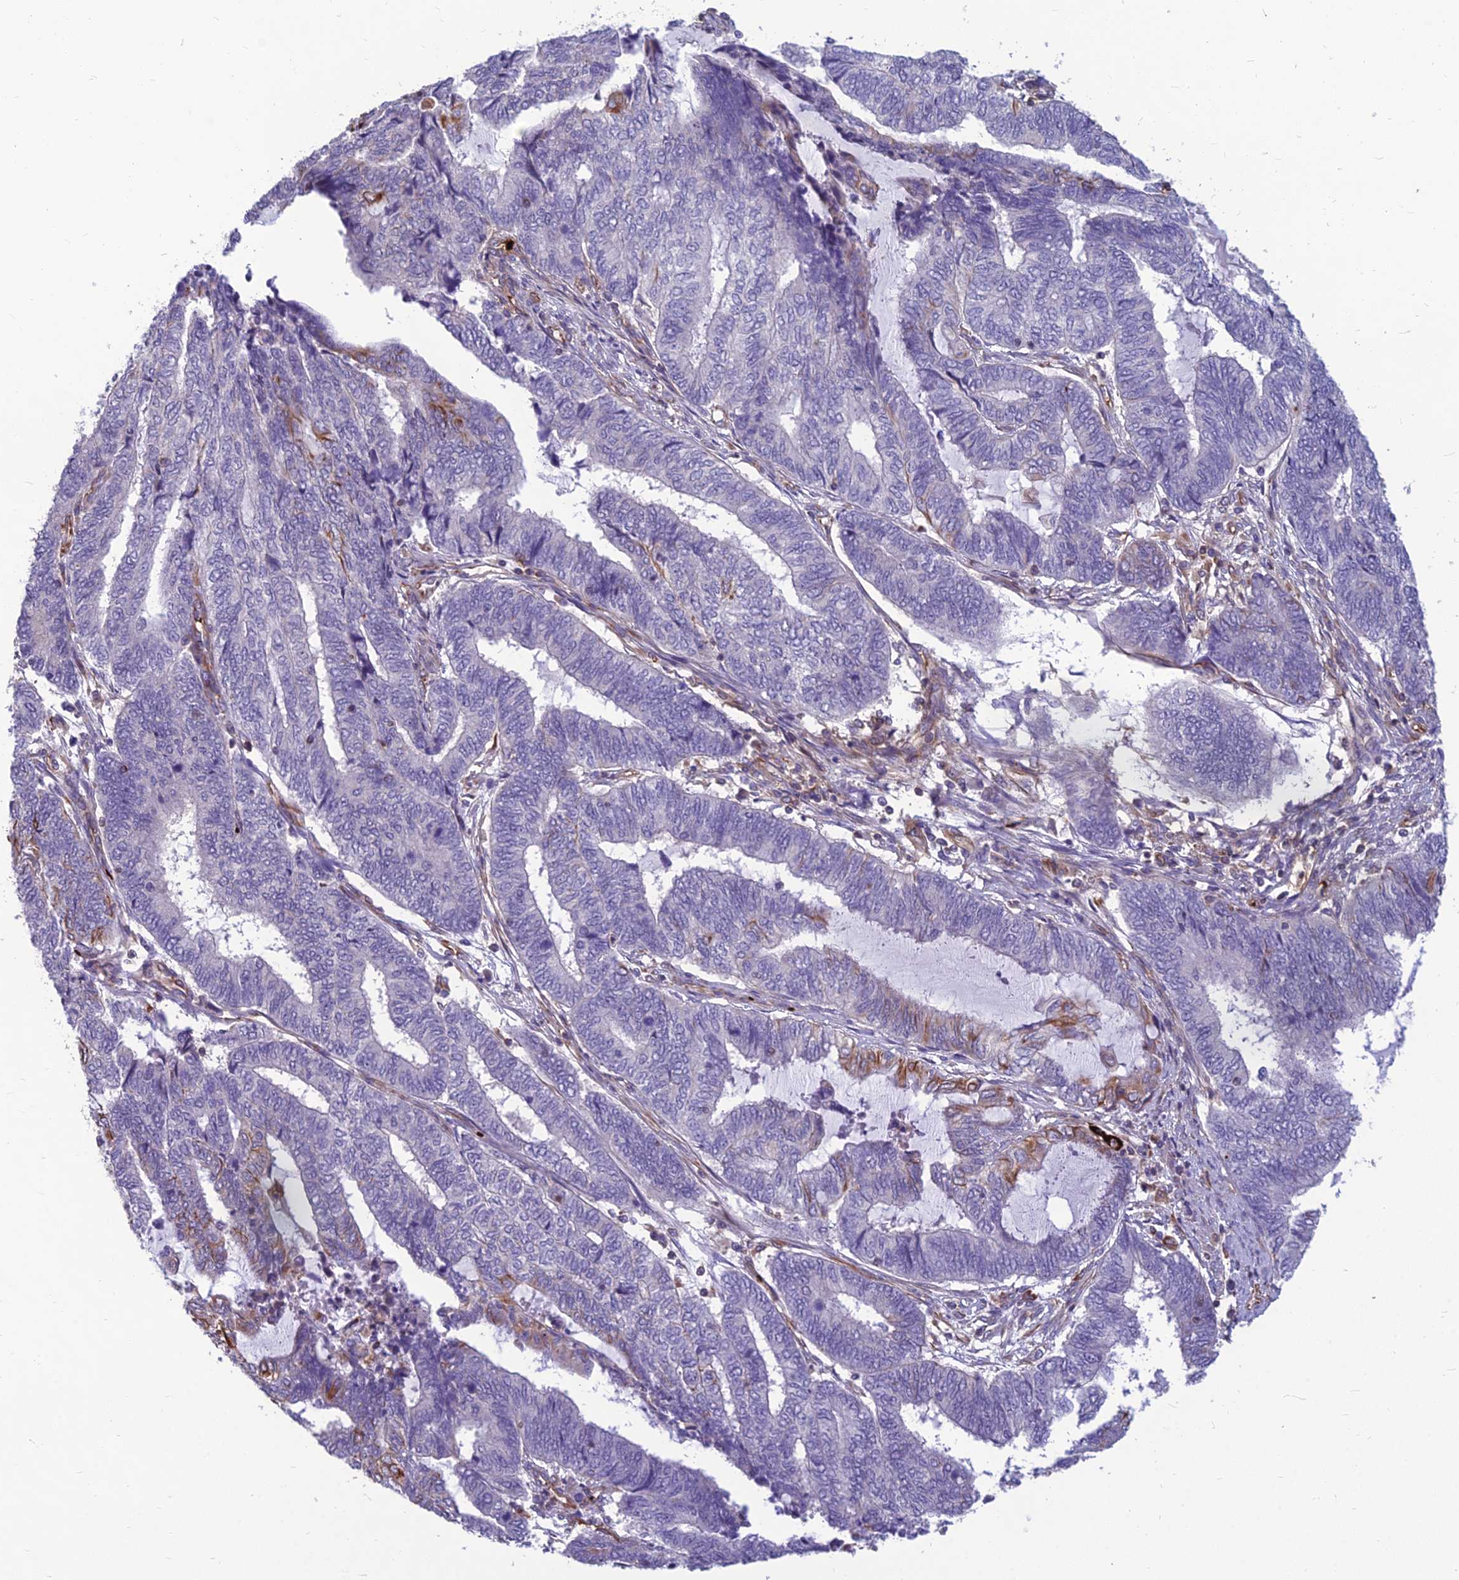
{"staining": {"intensity": "moderate", "quantity": "<25%", "location": "cytoplasmic/membranous"}, "tissue": "endometrial cancer", "cell_type": "Tumor cells", "image_type": "cancer", "snomed": [{"axis": "morphology", "description": "Adenocarcinoma, NOS"}, {"axis": "topography", "description": "Uterus"}, {"axis": "topography", "description": "Endometrium"}], "caption": "Tumor cells show moderate cytoplasmic/membranous expression in approximately <25% of cells in endometrial adenocarcinoma. (DAB = brown stain, brightfield microscopy at high magnification).", "gene": "PSMD11", "patient": {"sex": "female", "age": 70}}